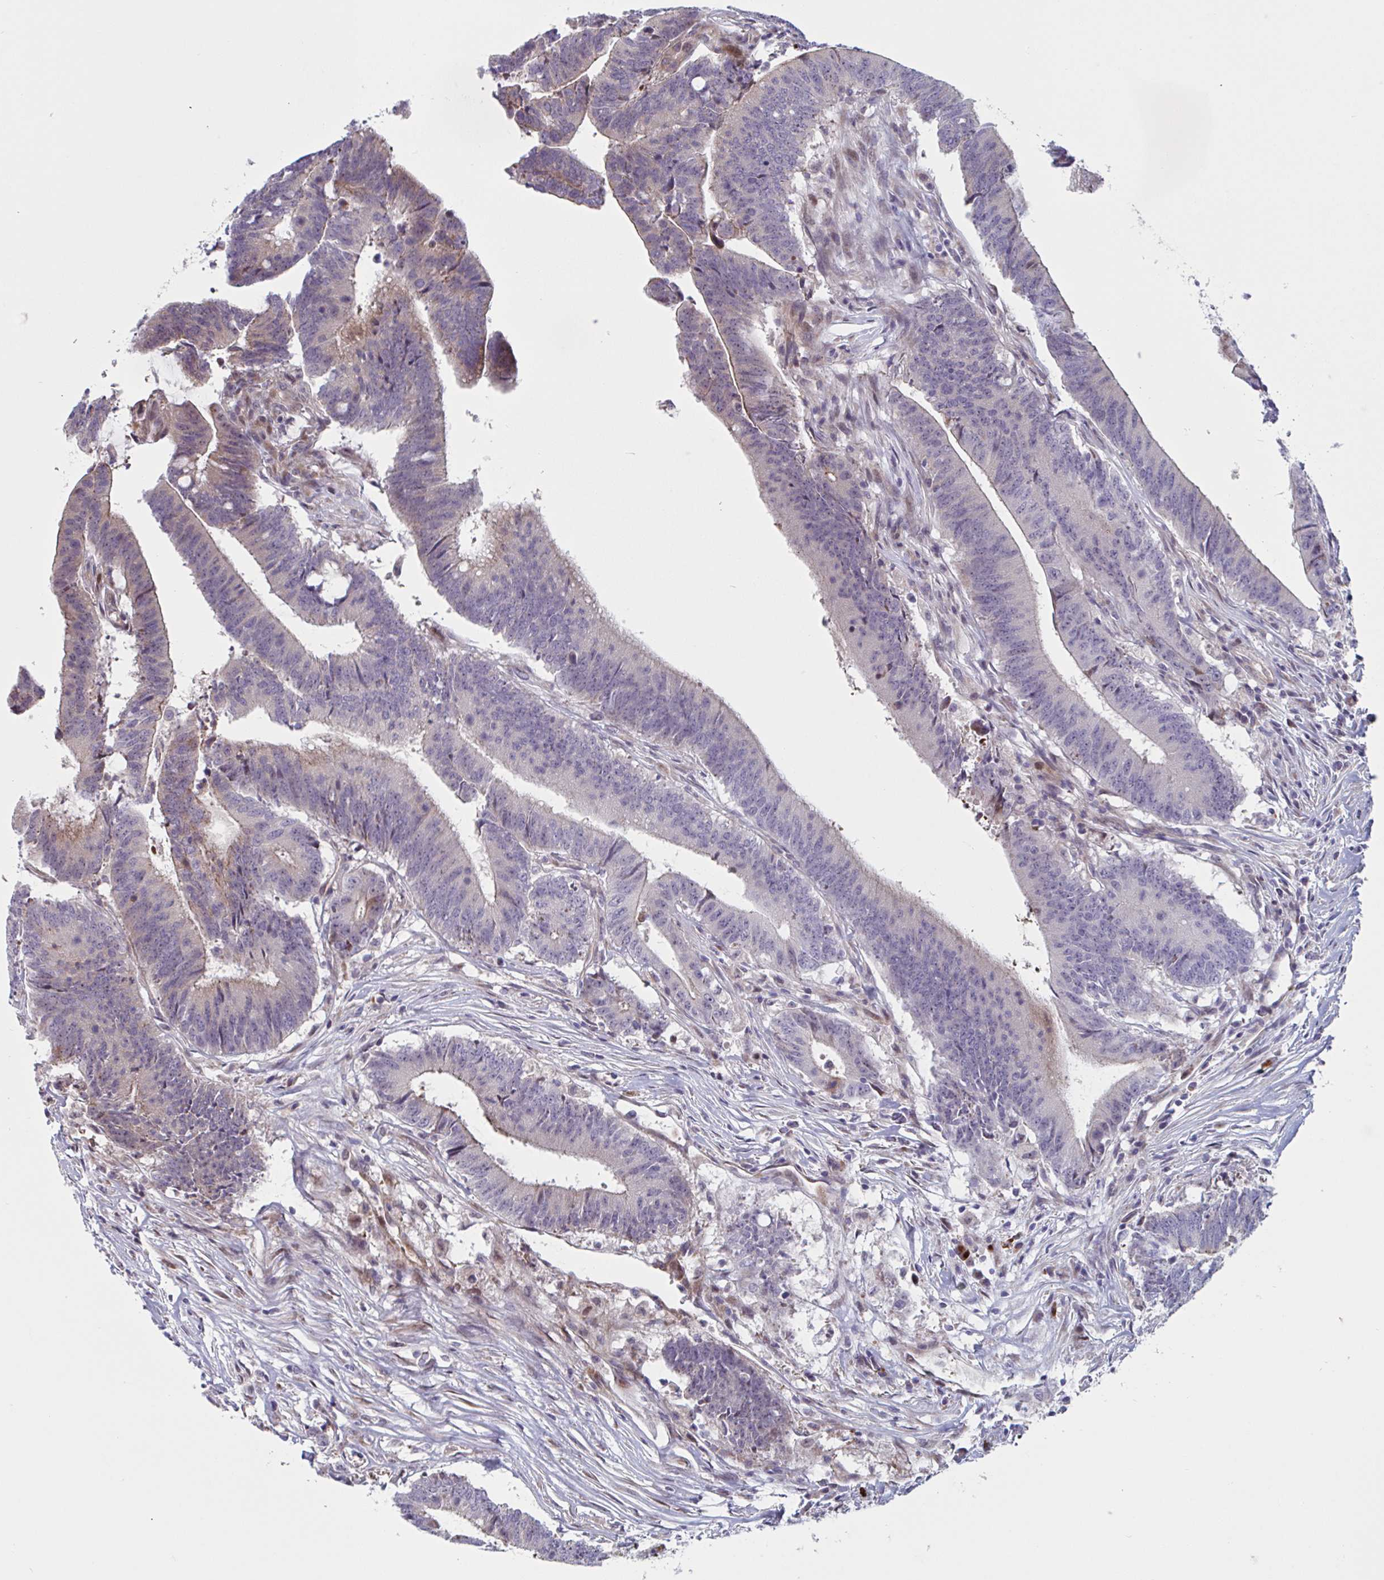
{"staining": {"intensity": "weak", "quantity": "<25%", "location": "cytoplasmic/membranous"}, "tissue": "colorectal cancer", "cell_type": "Tumor cells", "image_type": "cancer", "snomed": [{"axis": "morphology", "description": "Adenocarcinoma, NOS"}, {"axis": "topography", "description": "Colon"}], "caption": "Colorectal adenocarcinoma stained for a protein using immunohistochemistry exhibits no expression tumor cells.", "gene": "DUXA", "patient": {"sex": "female", "age": 43}}